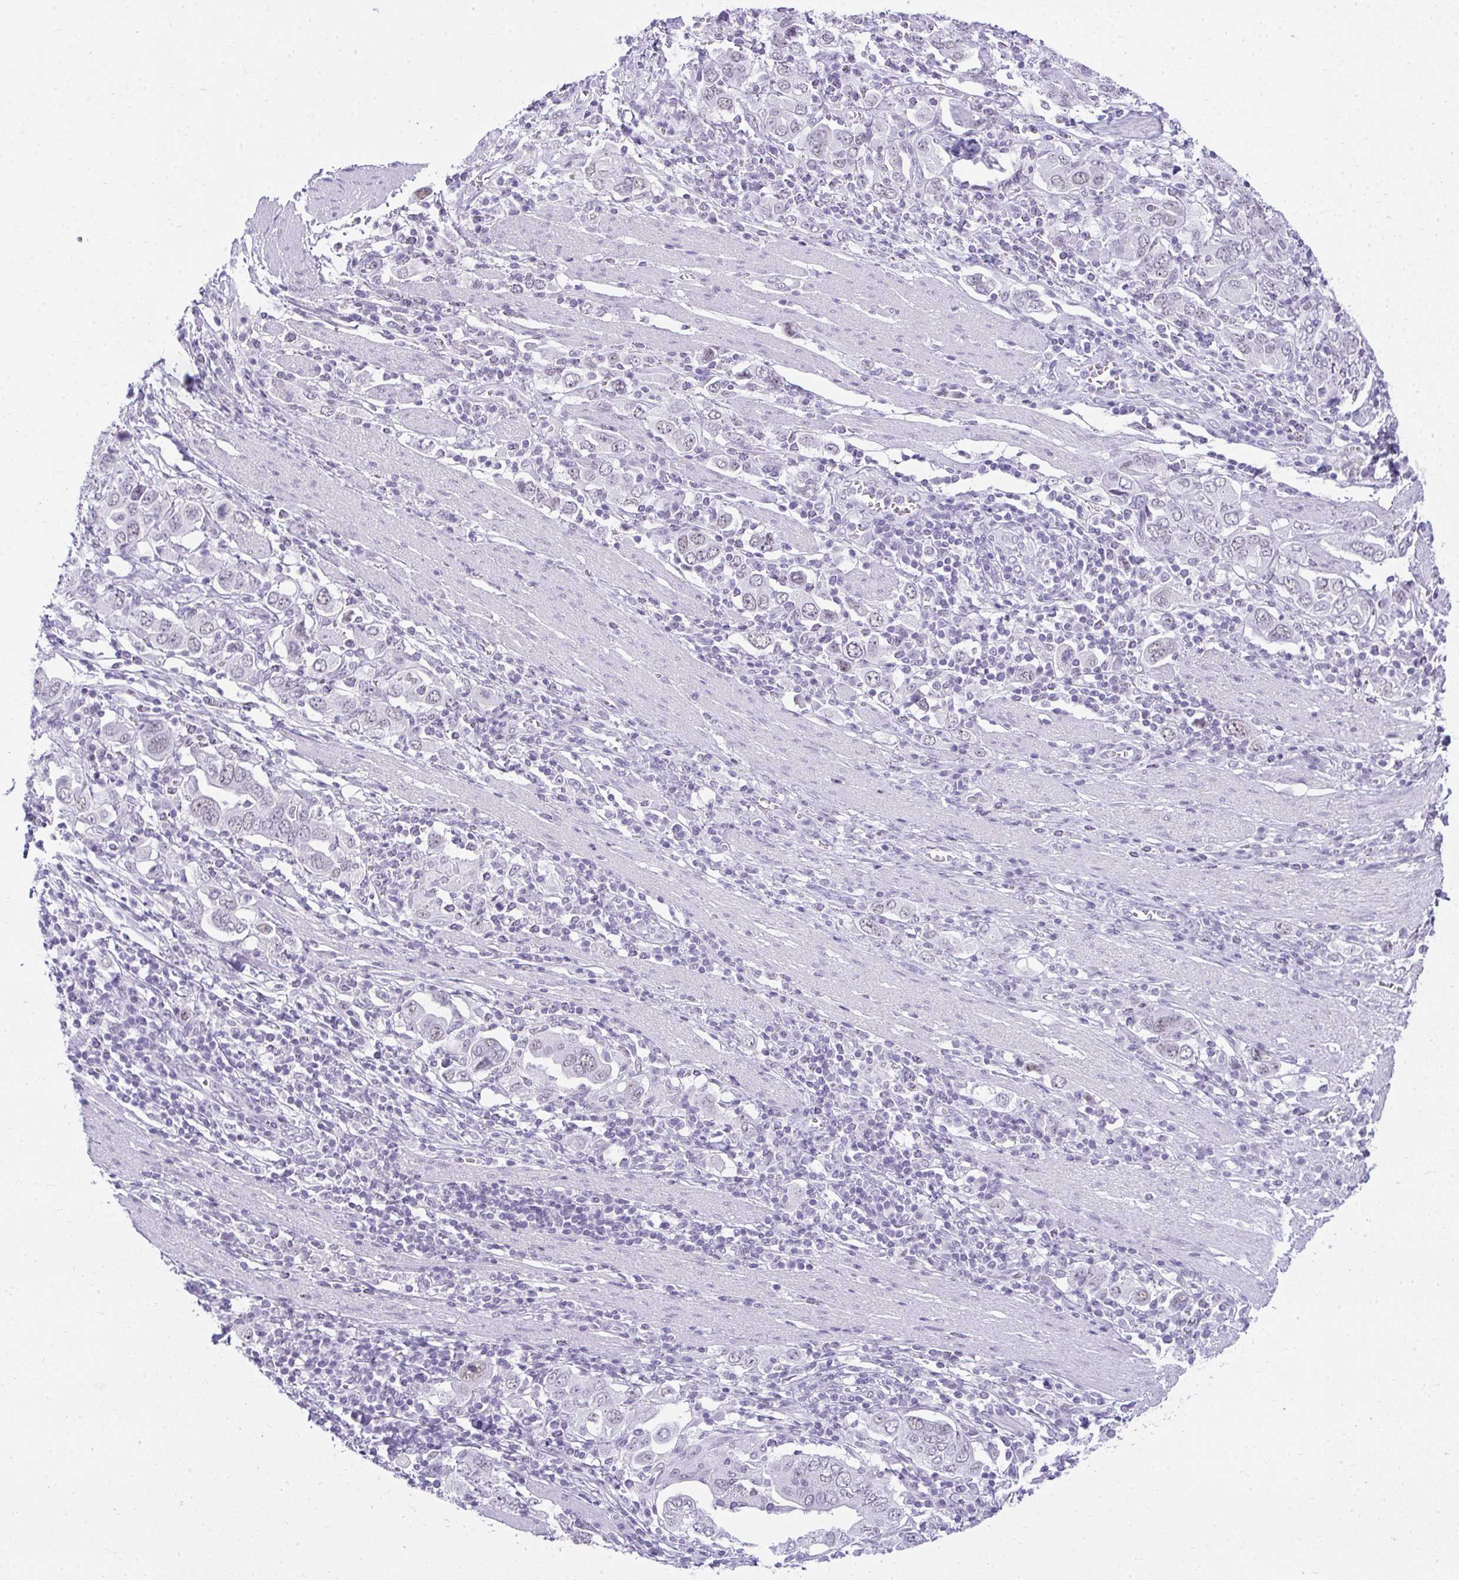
{"staining": {"intensity": "weak", "quantity": "25%-75%", "location": "nuclear"}, "tissue": "stomach cancer", "cell_type": "Tumor cells", "image_type": "cancer", "snomed": [{"axis": "morphology", "description": "Adenocarcinoma, NOS"}, {"axis": "topography", "description": "Stomach, upper"}, {"axis": "topography", "description": "Stomach"}], "caption": "Brown immunohistochemical staining in stomach cancer (adenocarcinoma) displays weak nuclear staining in approximately 25%-75% of tumor cells.", "gene": "PLA2G1B", "patient": {"sex": "male", "age": 62}}